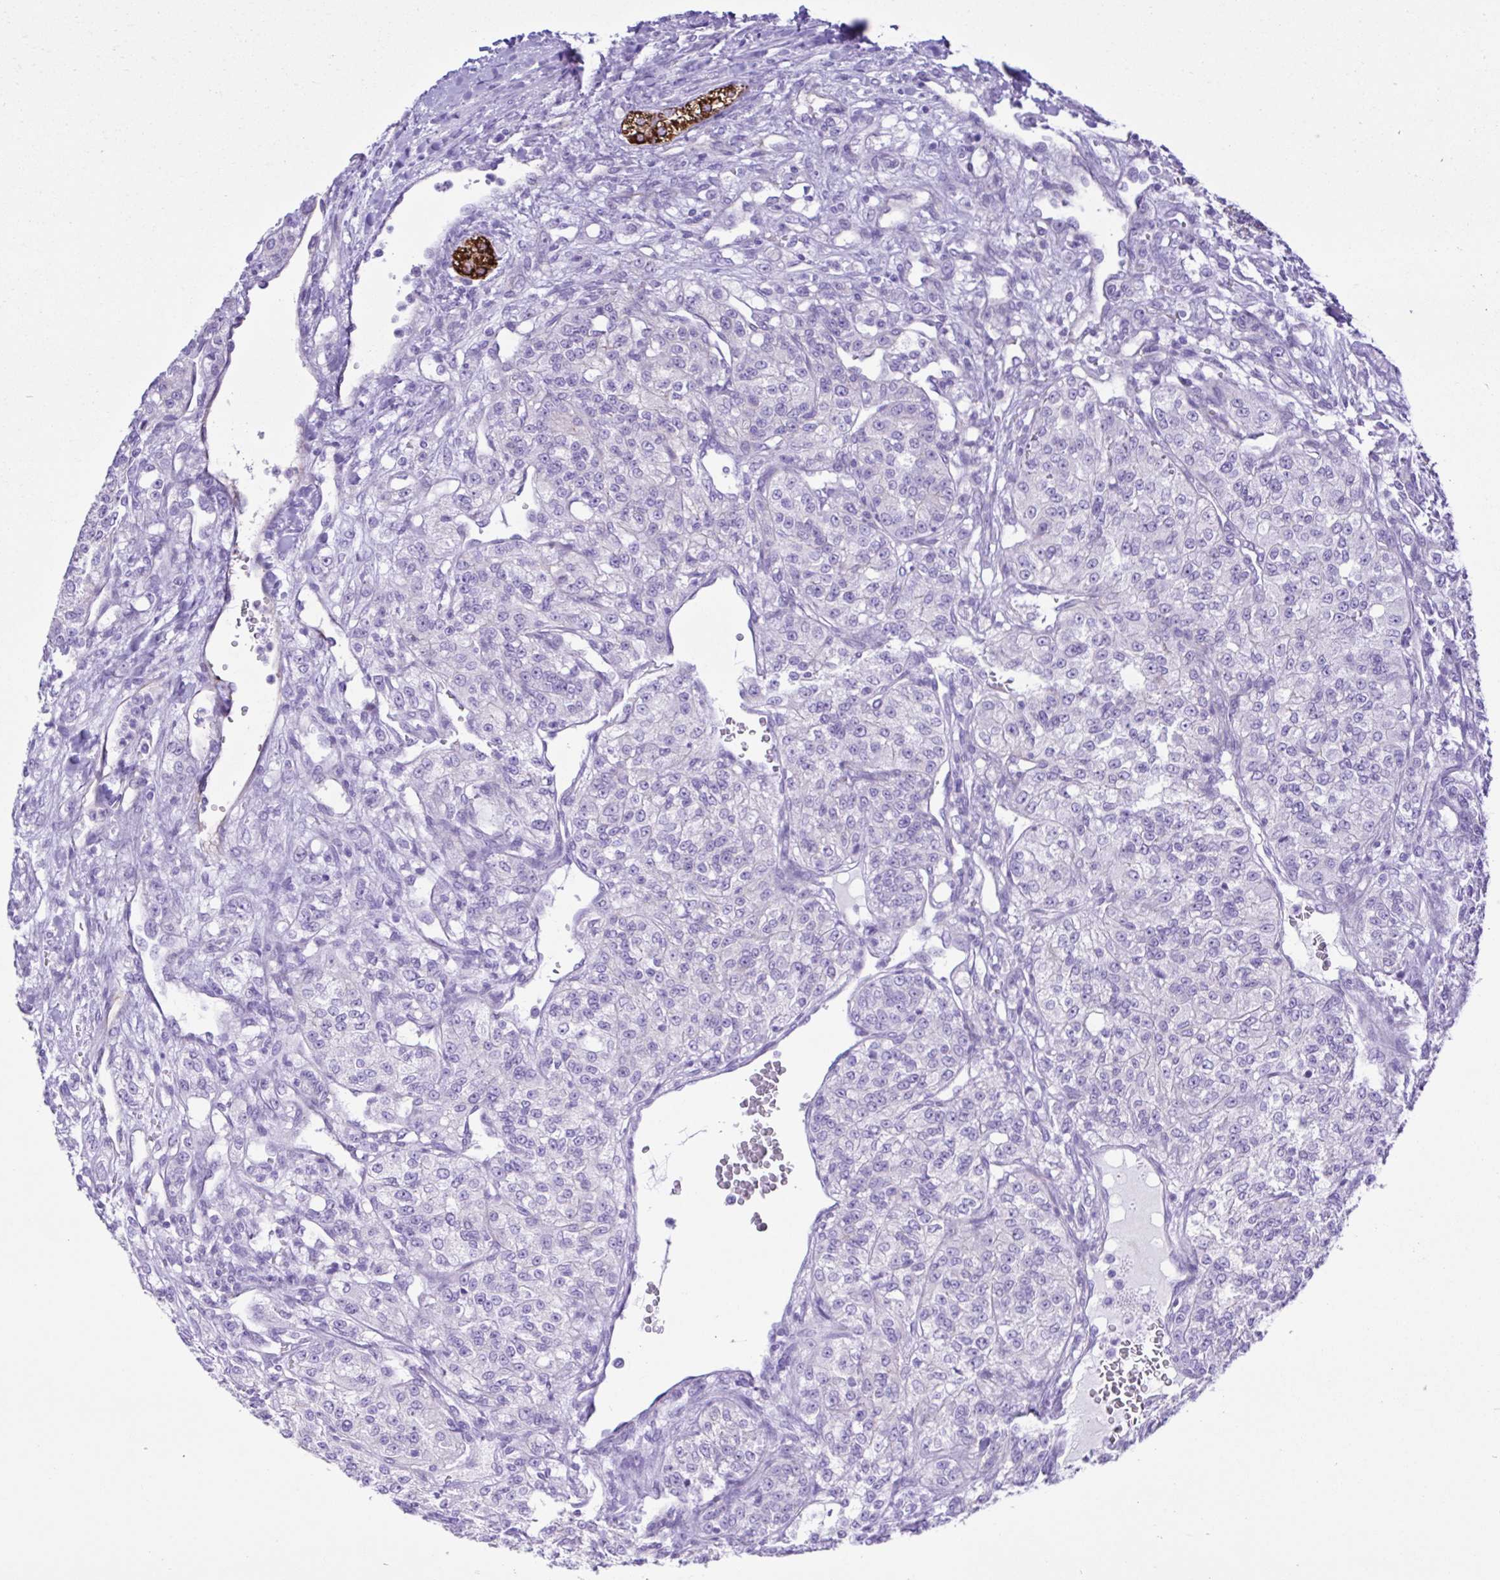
{"staining": {"intensity": "negative", "quantity": "none", "location": "none"}, "tissue": "renal cancer", "cell_type": "Tumor cells", "image_type": "cancer", "snomed": [{"axis": "morphology", "description": "Adenocarcinoma, NOS"}, {"axis": "topography", "description": "Kidney"}], "caption": "The histopathology image shows no significant positivity in tumor cells of renal adenocarcinoma. Nuclei are stained in blue.", "gene": "CYP11A1", "patient": {"sex": "female", "age": 63}}